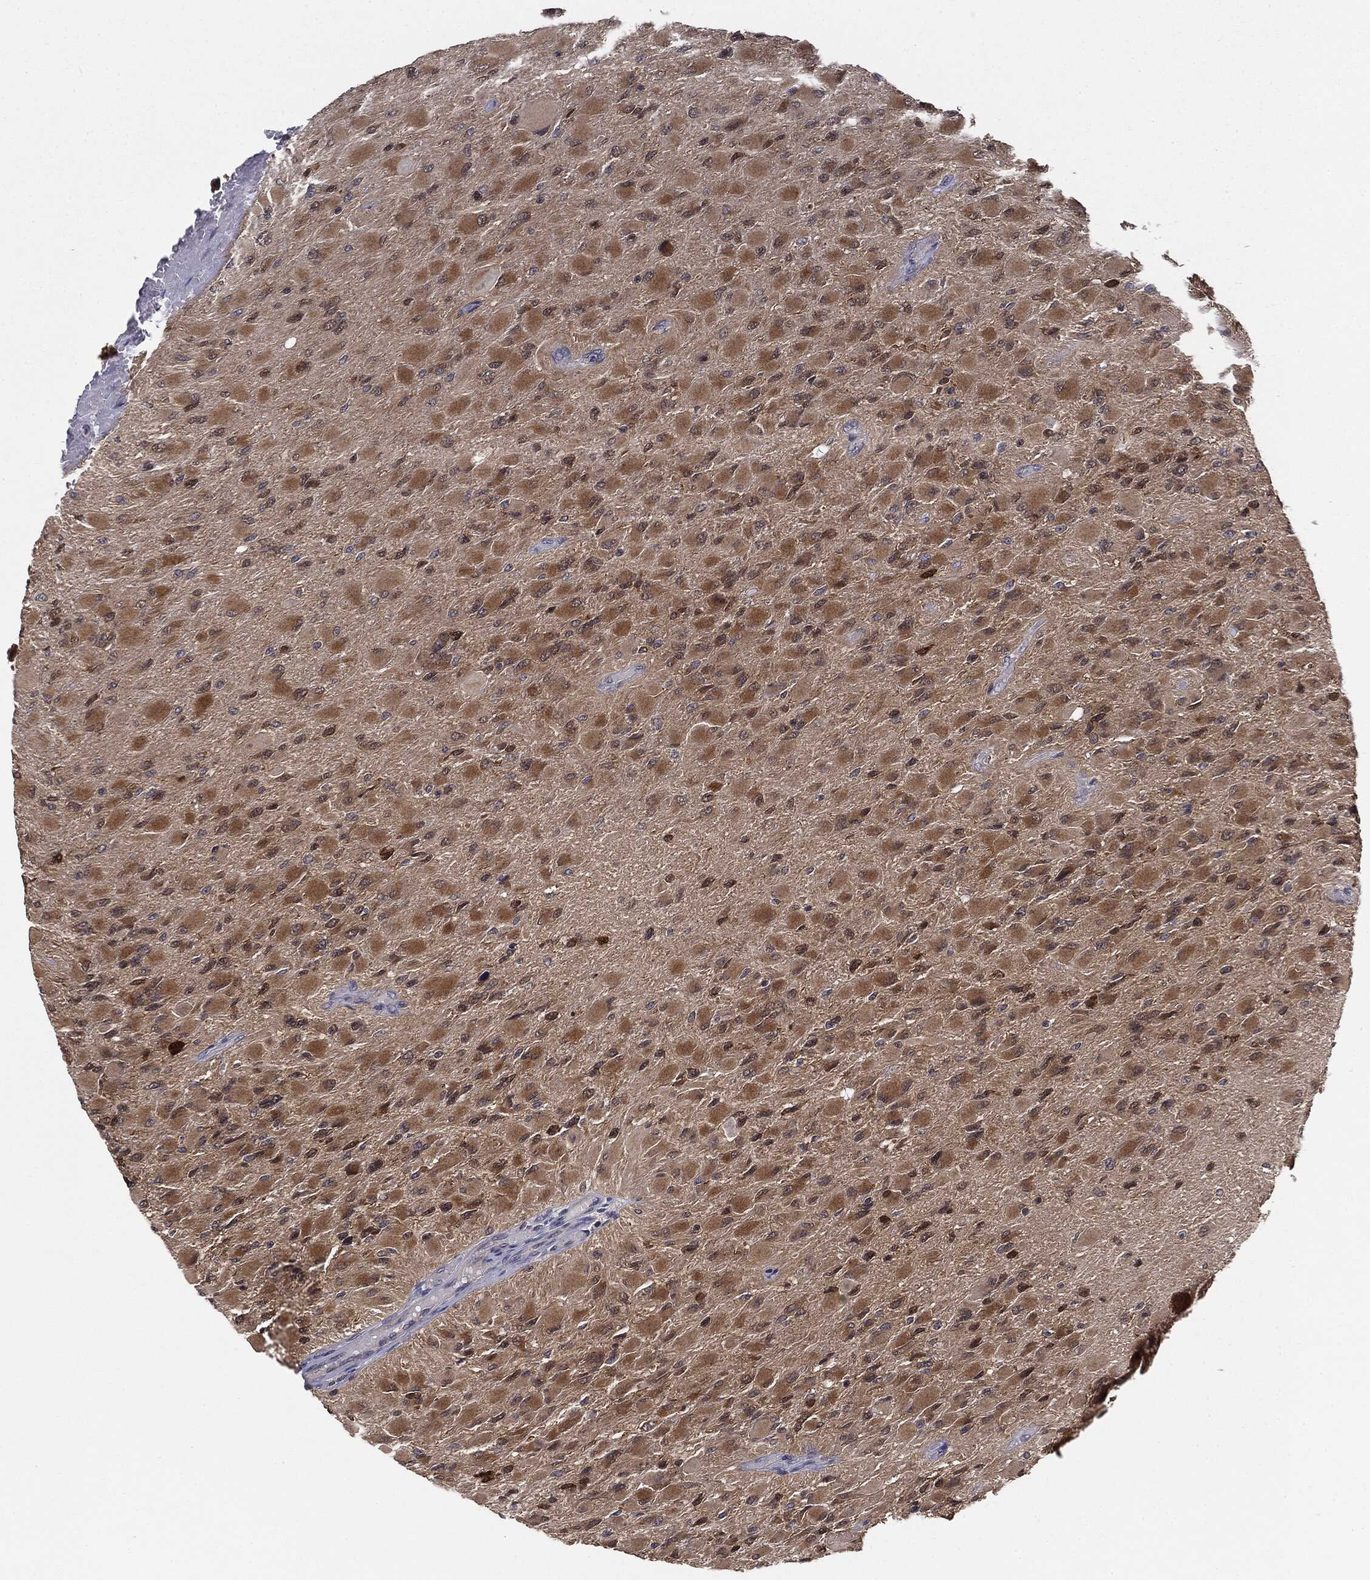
{"staining": {"intensity": "moderate", "quantity": ">75%", "location": "cytoplasmic/membranous"}, "tissue": "glioma", "cell_type": "Tumor cells", "image_type": "cancer", "snomed": [{"axis": "morphology", "description": "Glioma, malignant, High grade"}, {"axis": "topography", "description": "Cerebral cortex"}], "caption": "This photomicrograph exhibits immunohistochemistry (IHC) staining of human malignant high-grade glioma, with medium moderate cytoplasmic/membranous positivity in about >75% of tumor cells.", "gene": "KRT7", "patient": {"sex": "female", "age": 36}}